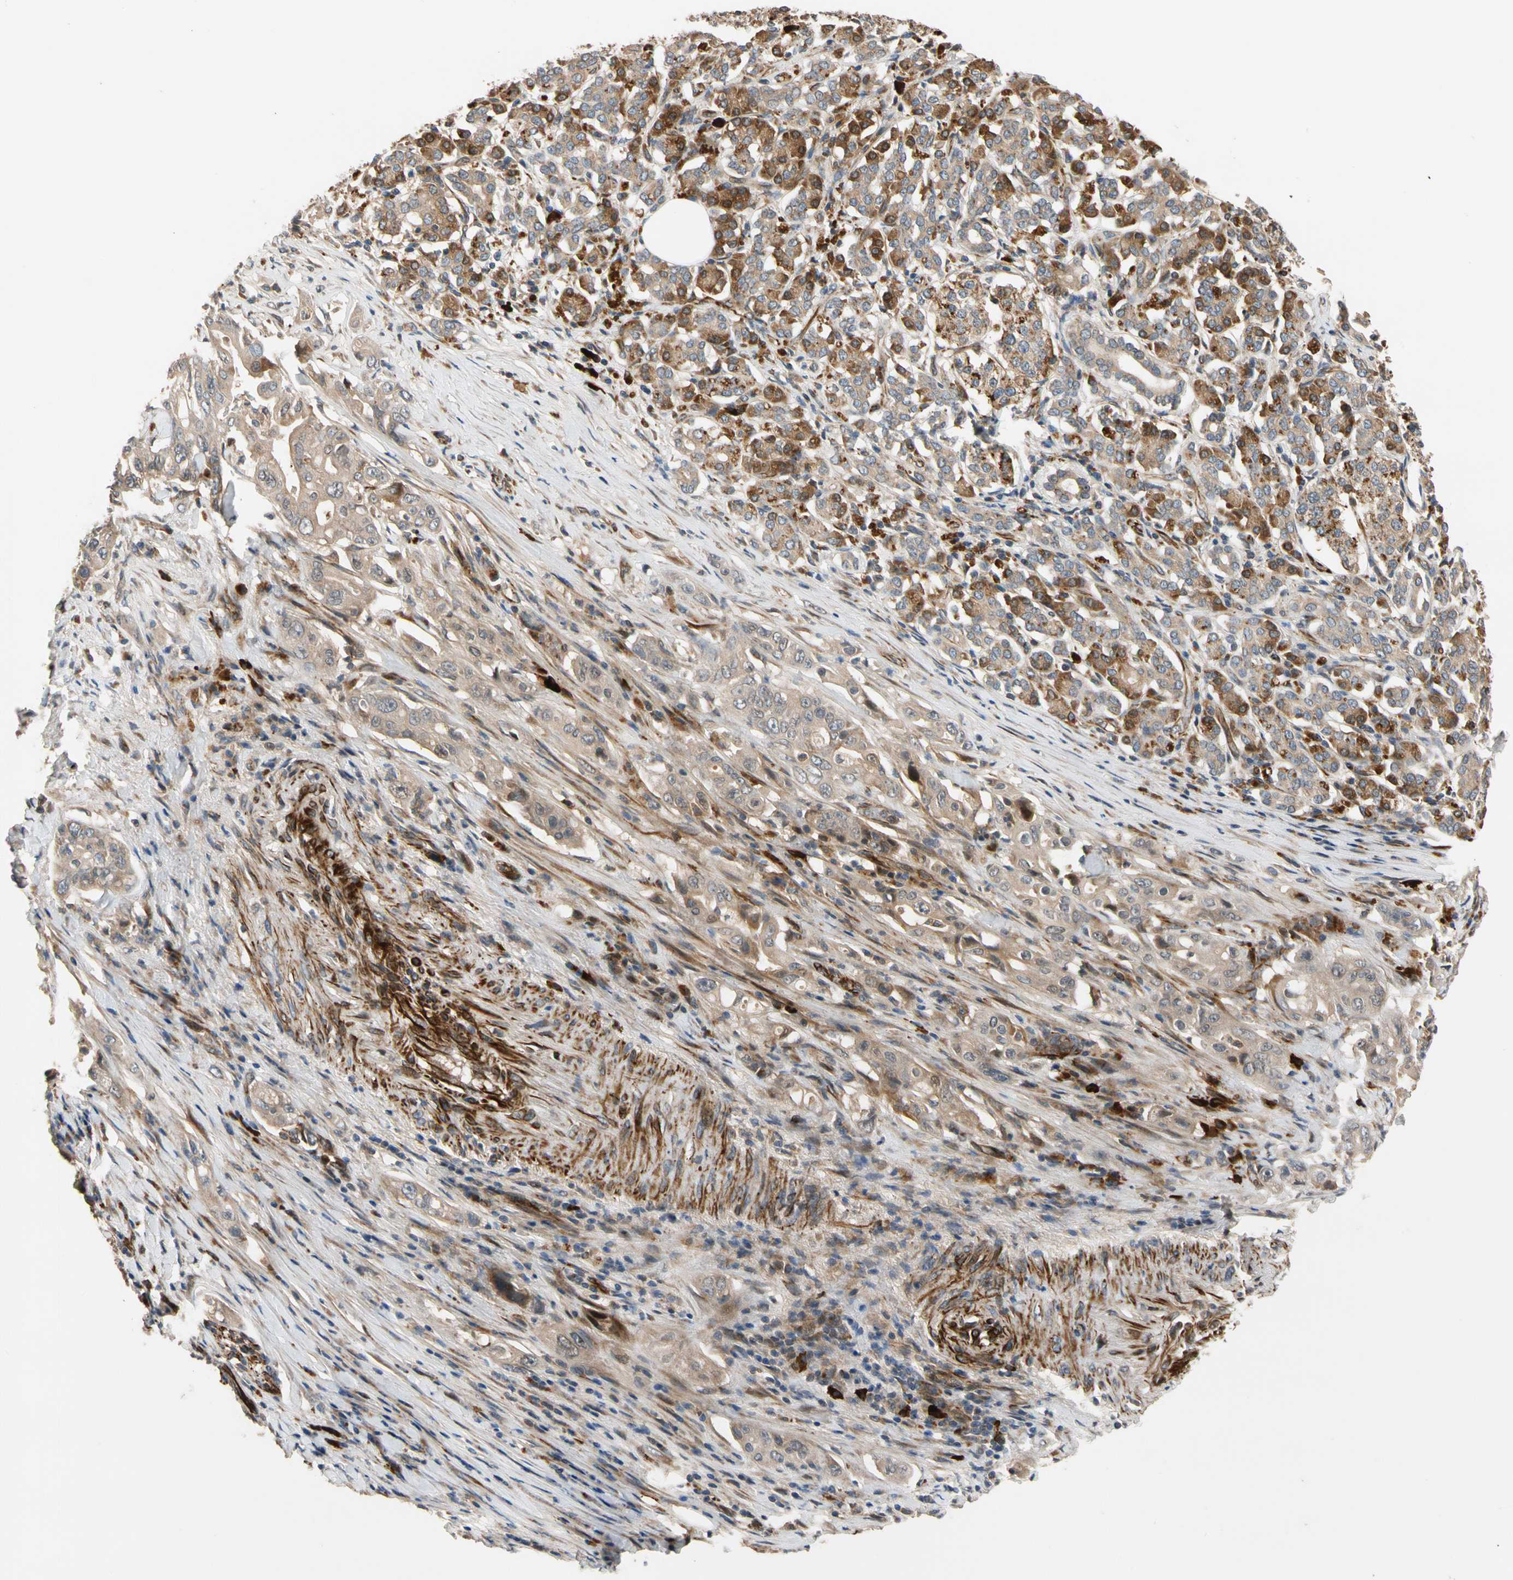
{"staining": {"intensity": "moderate", "quantity": ">75%", "location": "cytoplasmic/membranous"}, "tissue": "pancreatic cancer", "cell_type": "Tumor cells", "image_type": "cancer", "snomed": [{"axis": "morphology", "description": "Normal tissue, NOS"}, {"axis": "topography", "description": "Pancreas"}], "caption": "The photomicrograph displays a brown stain indicating the presence of a protein in the cytoplasmic/membranous of tumor cells in pancreatic cancer.", "gene": "FGD6", "patient": {"sex": "male", "age": 42}}